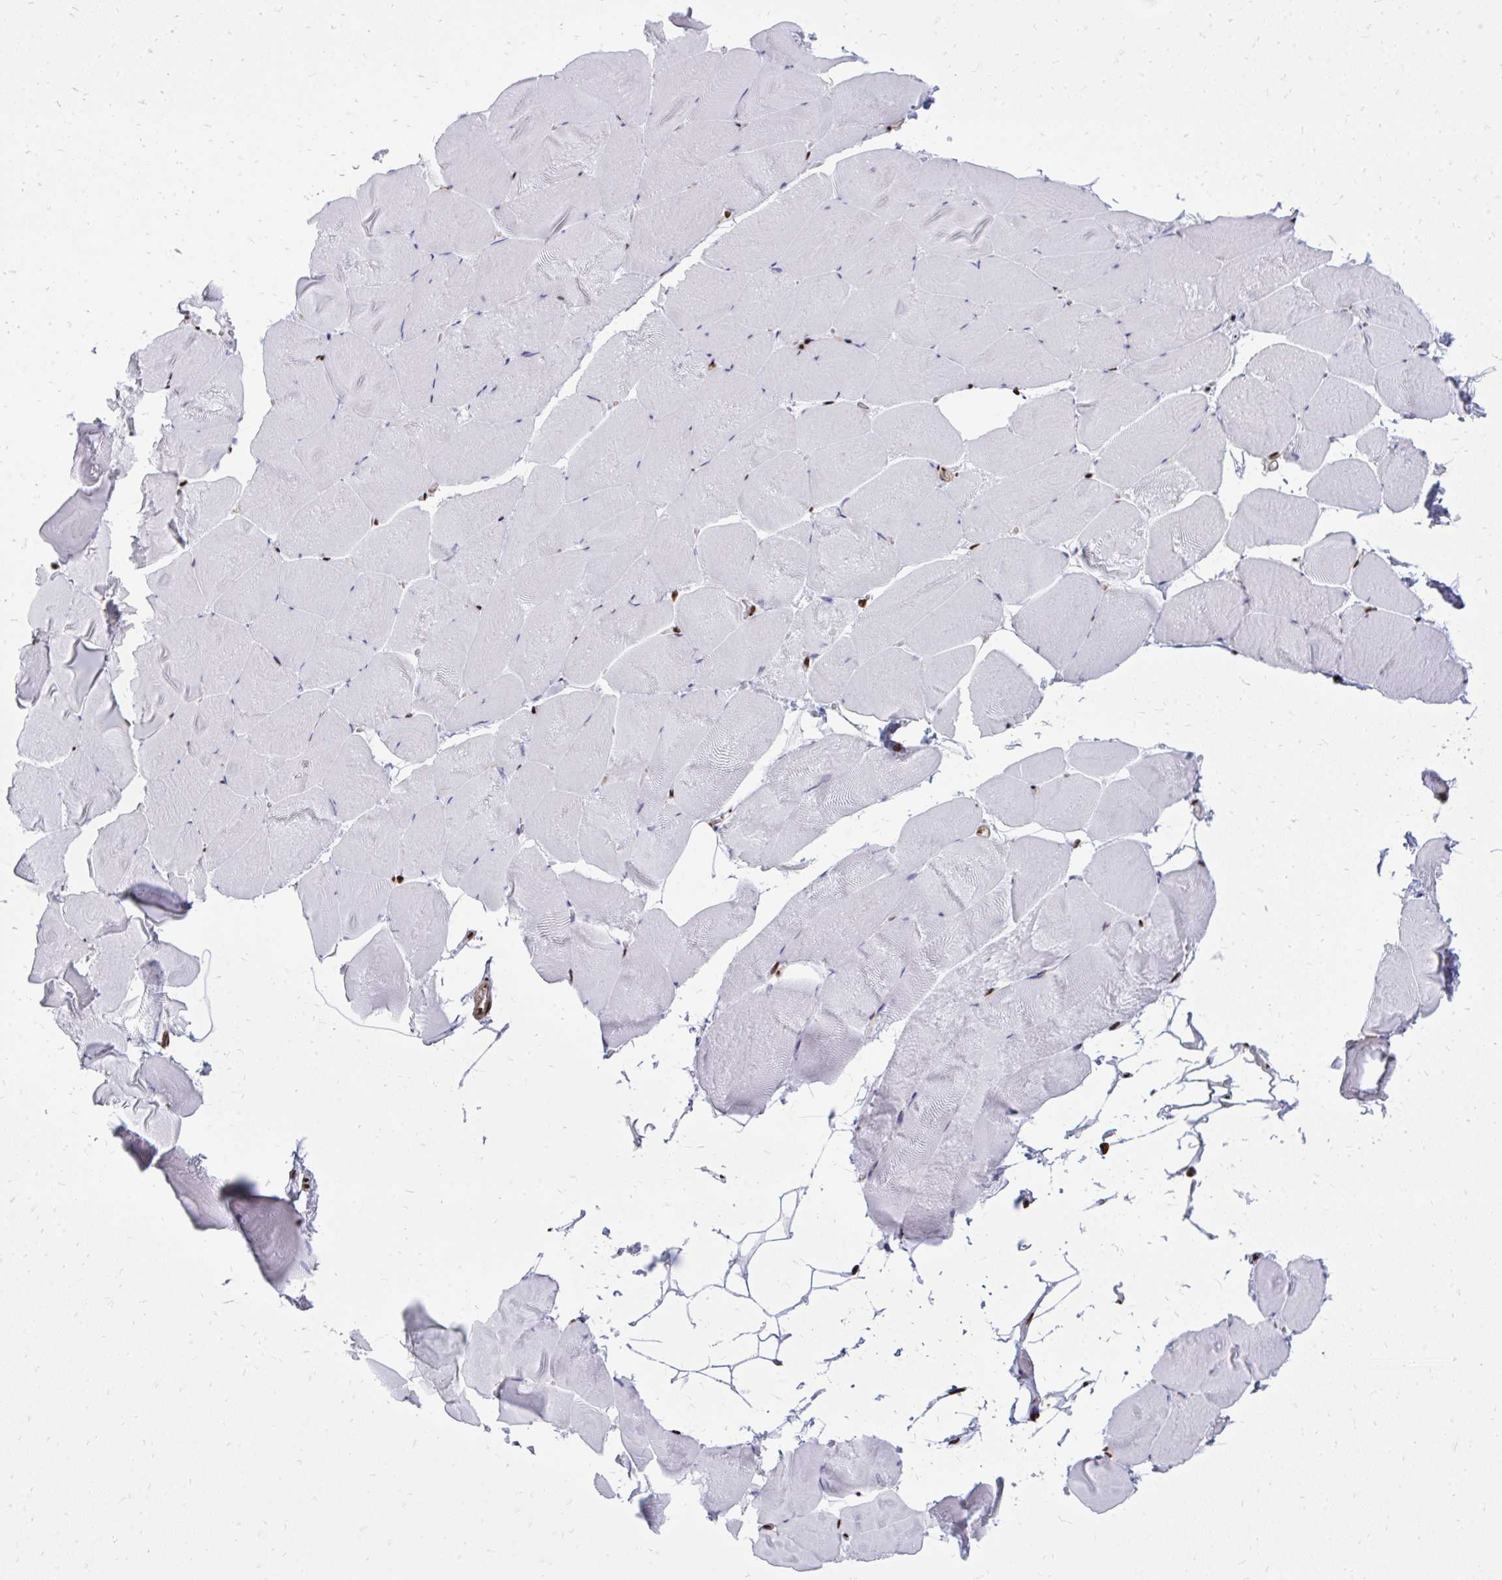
{"staining": {"intensity": "strong", "quantity": "25%-75%", "location": "nuclear"}, "tissue": "skeletal muscle", "cell_type": "Myocytes", "image_type": "normal", "snomed": [{"axis": "morphology", "description": "Normal tissue, NOS"}, {"axis": "topography", "description": "Skeletal muscle"}], "caption": "Unremarkable skeletal muscle was stained to show a protein in brown. There is high levels of strong nuclear expression in about 25%-75% of myocytes.", "gene": "TBL1Y", "patient": {"sex": "female", "age": 64}}